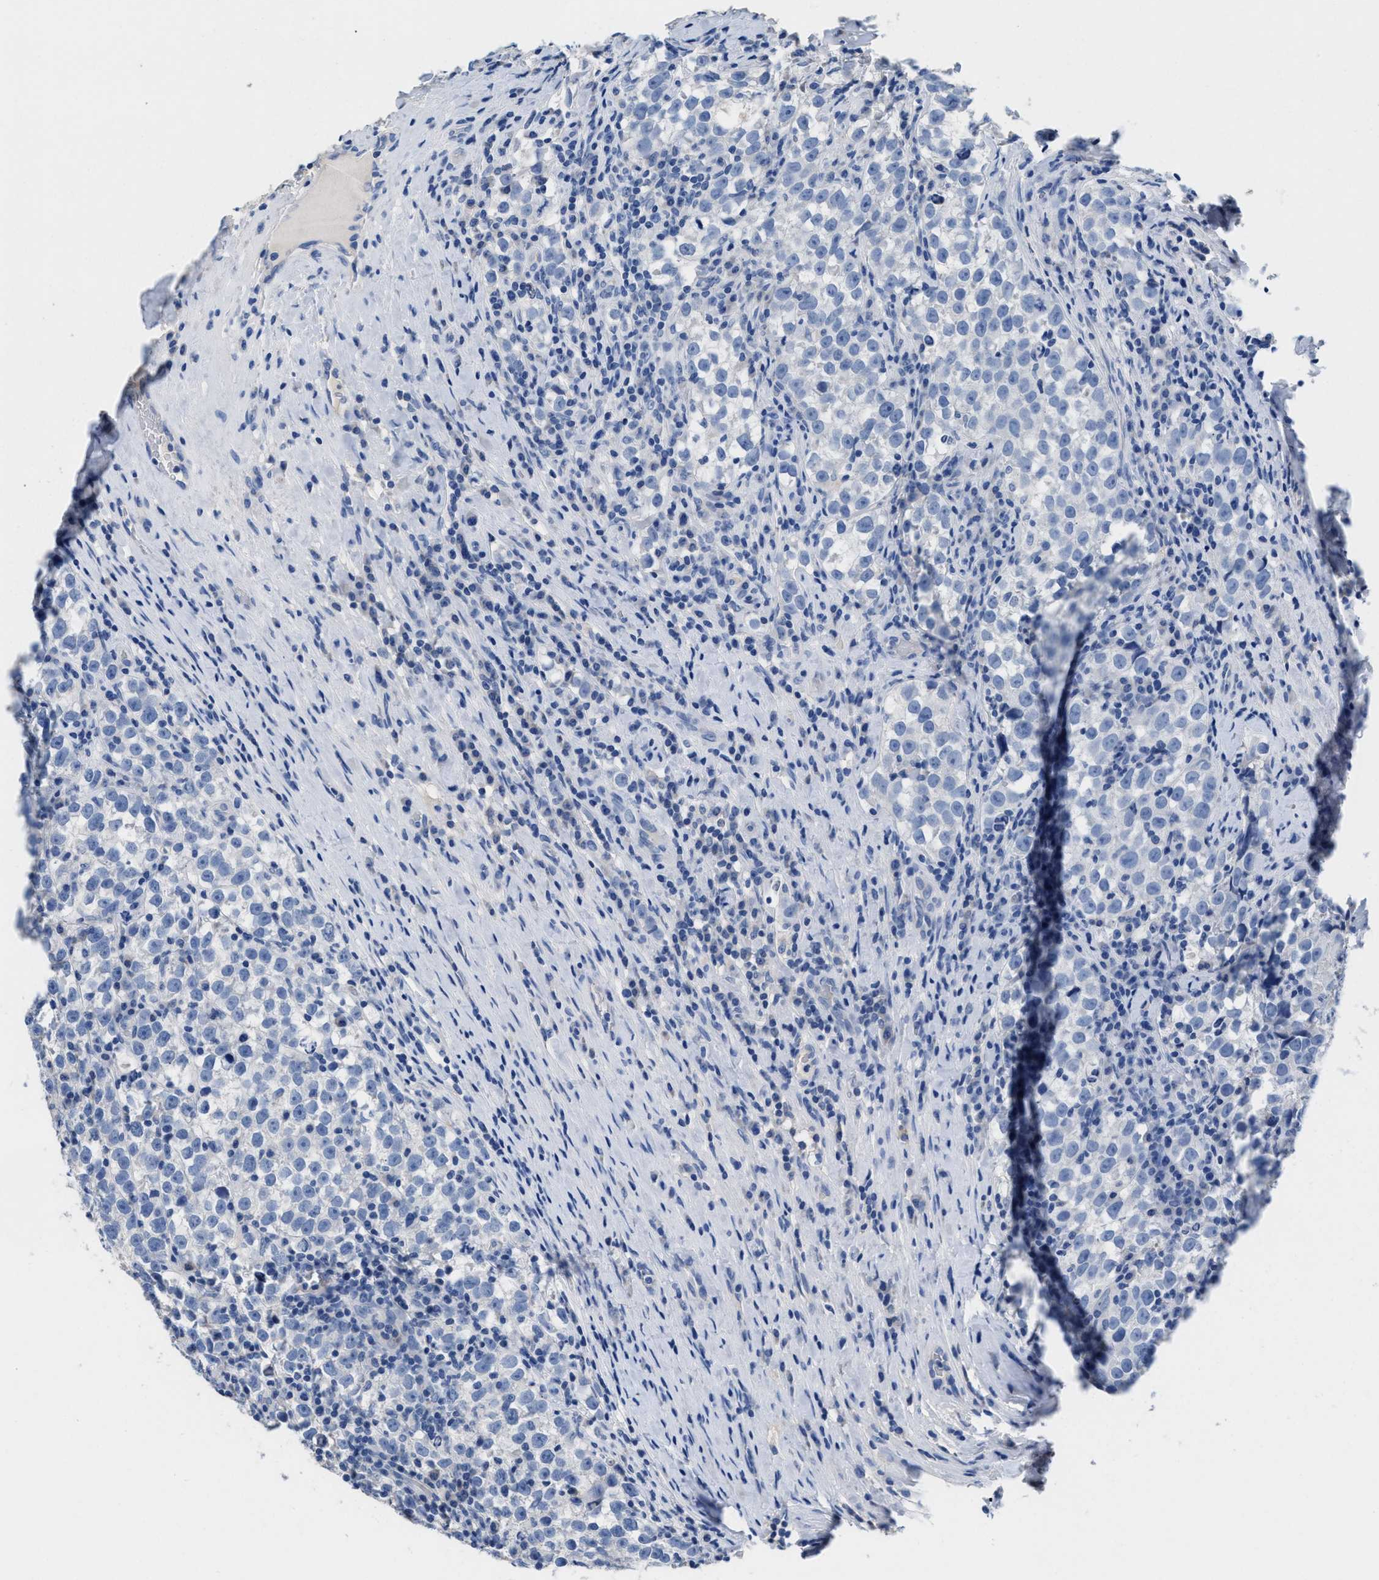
{"staining": {"intensity": "negative", "quantity": "none", "location": "none"}, "tissue": "testis cancer", "cell_type": "Tumor cells", "image_type": "cancer", "snomed": [{"axis": "morphology", "description": "Normal tissue, NOS"}, {"axis": "morphology", "description": "Seminoma, NOS"}, {"axis": "topography", "description": "Testis"}], "caption": "IHC histopathology image of neoplastic tissue: human seminoma (testis) stained with DAB (3,3'-diaminobenzidine) shows no significant protein expression in tumor cells.", "gene": "SLFN13", "patient": {"sex": "male", "age": 43}}